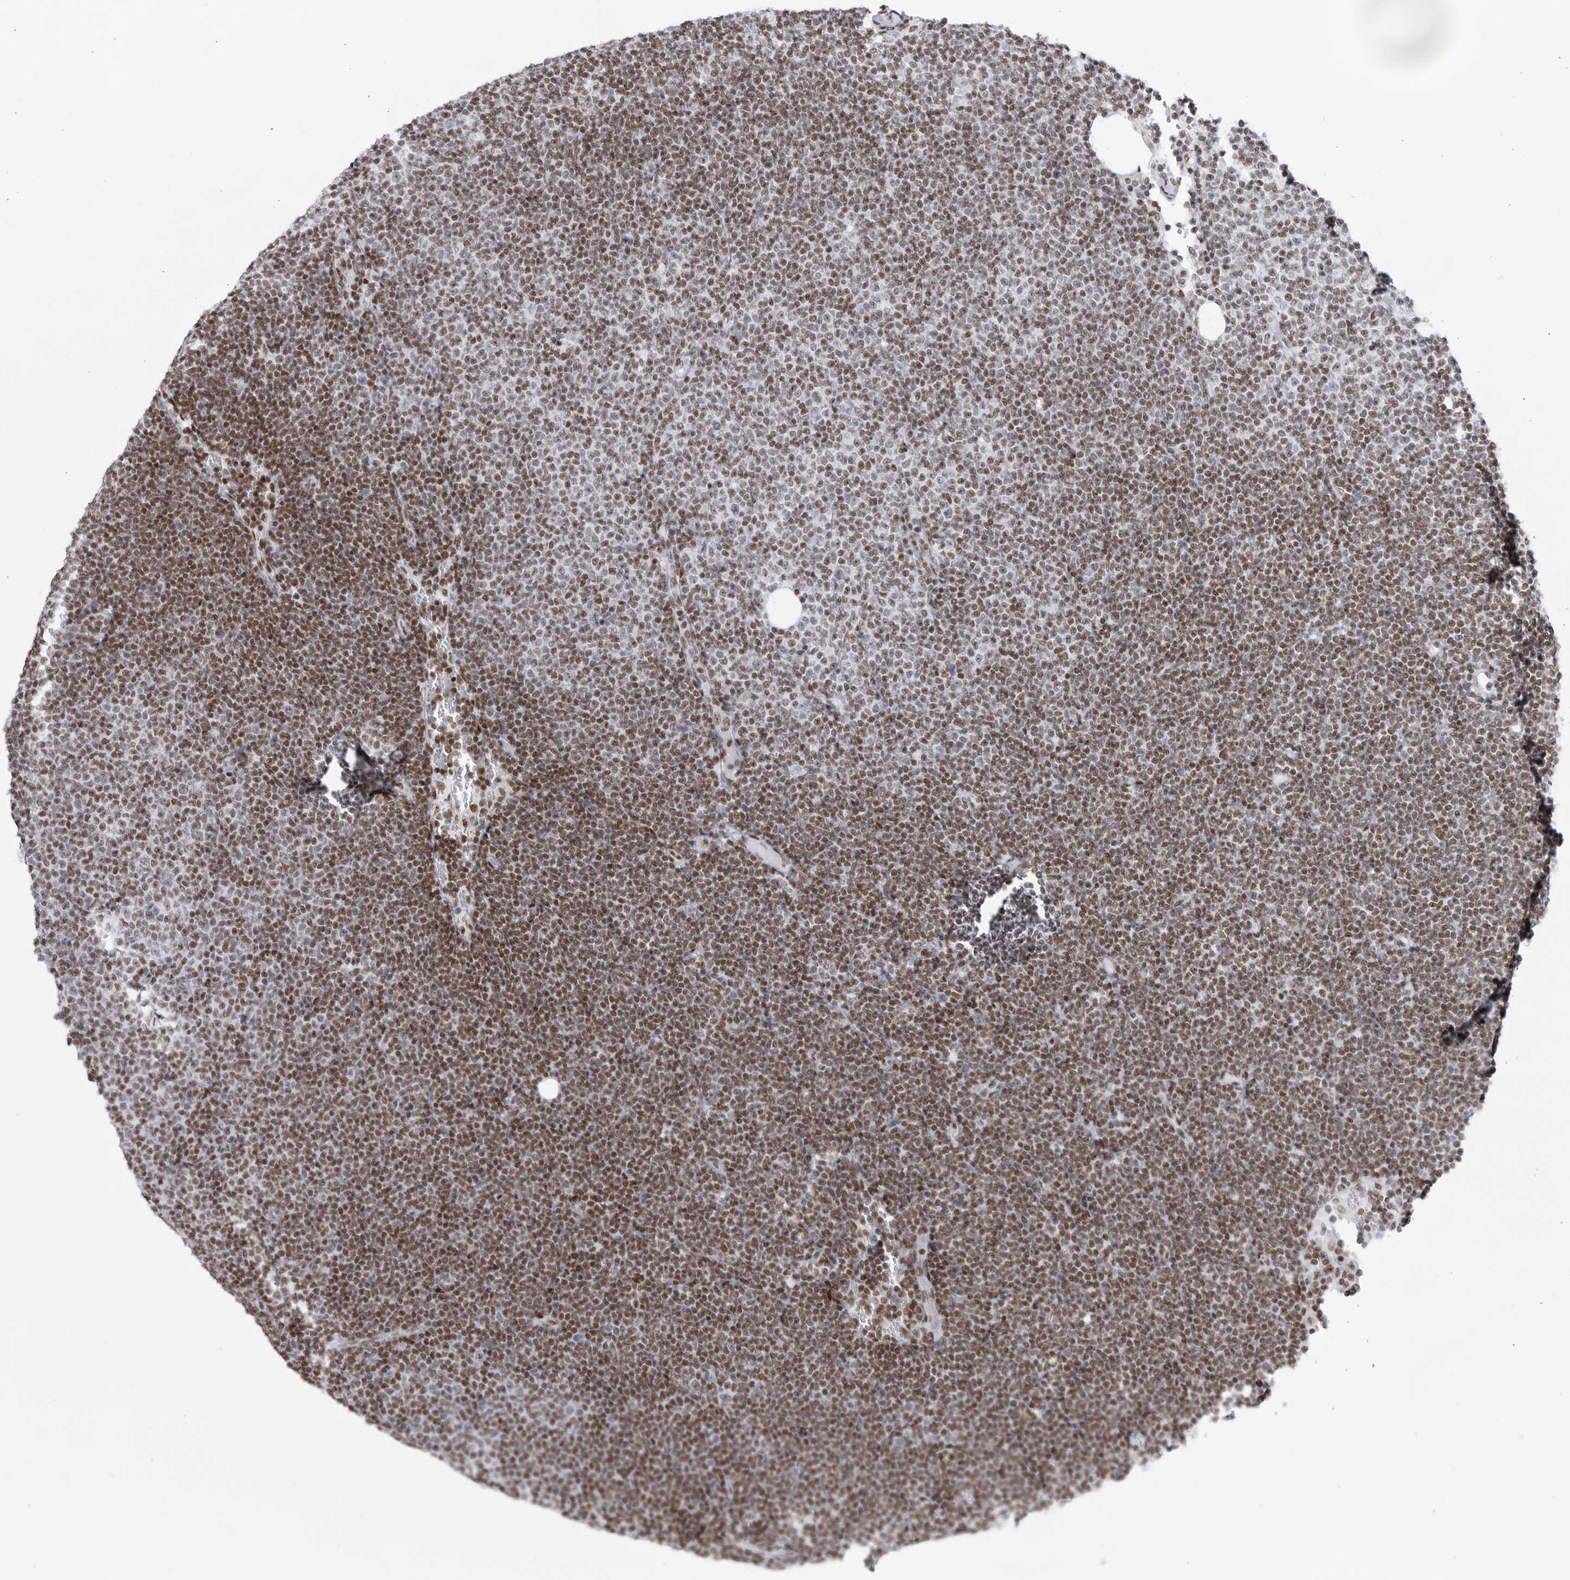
{"staining": {"intensity": "moderate", "quantity": ">75%", "location": "nuclear"}, "tissue": "lymphoma", "cell_type": "Tumor cells", "image_type": "cancer", "snomed": [{"axis": "morphology", "description": "Malignant lymphoma, non-Hodgkin's type, Low grade"}, {"axis": "topography", "description": "Lymph node"}], "caption": "Protein expression analysis of lymphoma shows moderate nuclear positivity in about >75% of tumor cells. The staining was performed using DAB, with brown indicating positive protein expression. Nuclei are stained blue with hematoxylin.", "gene": "HP1BP3", "patient": {"sex": "female", "age": 53}}